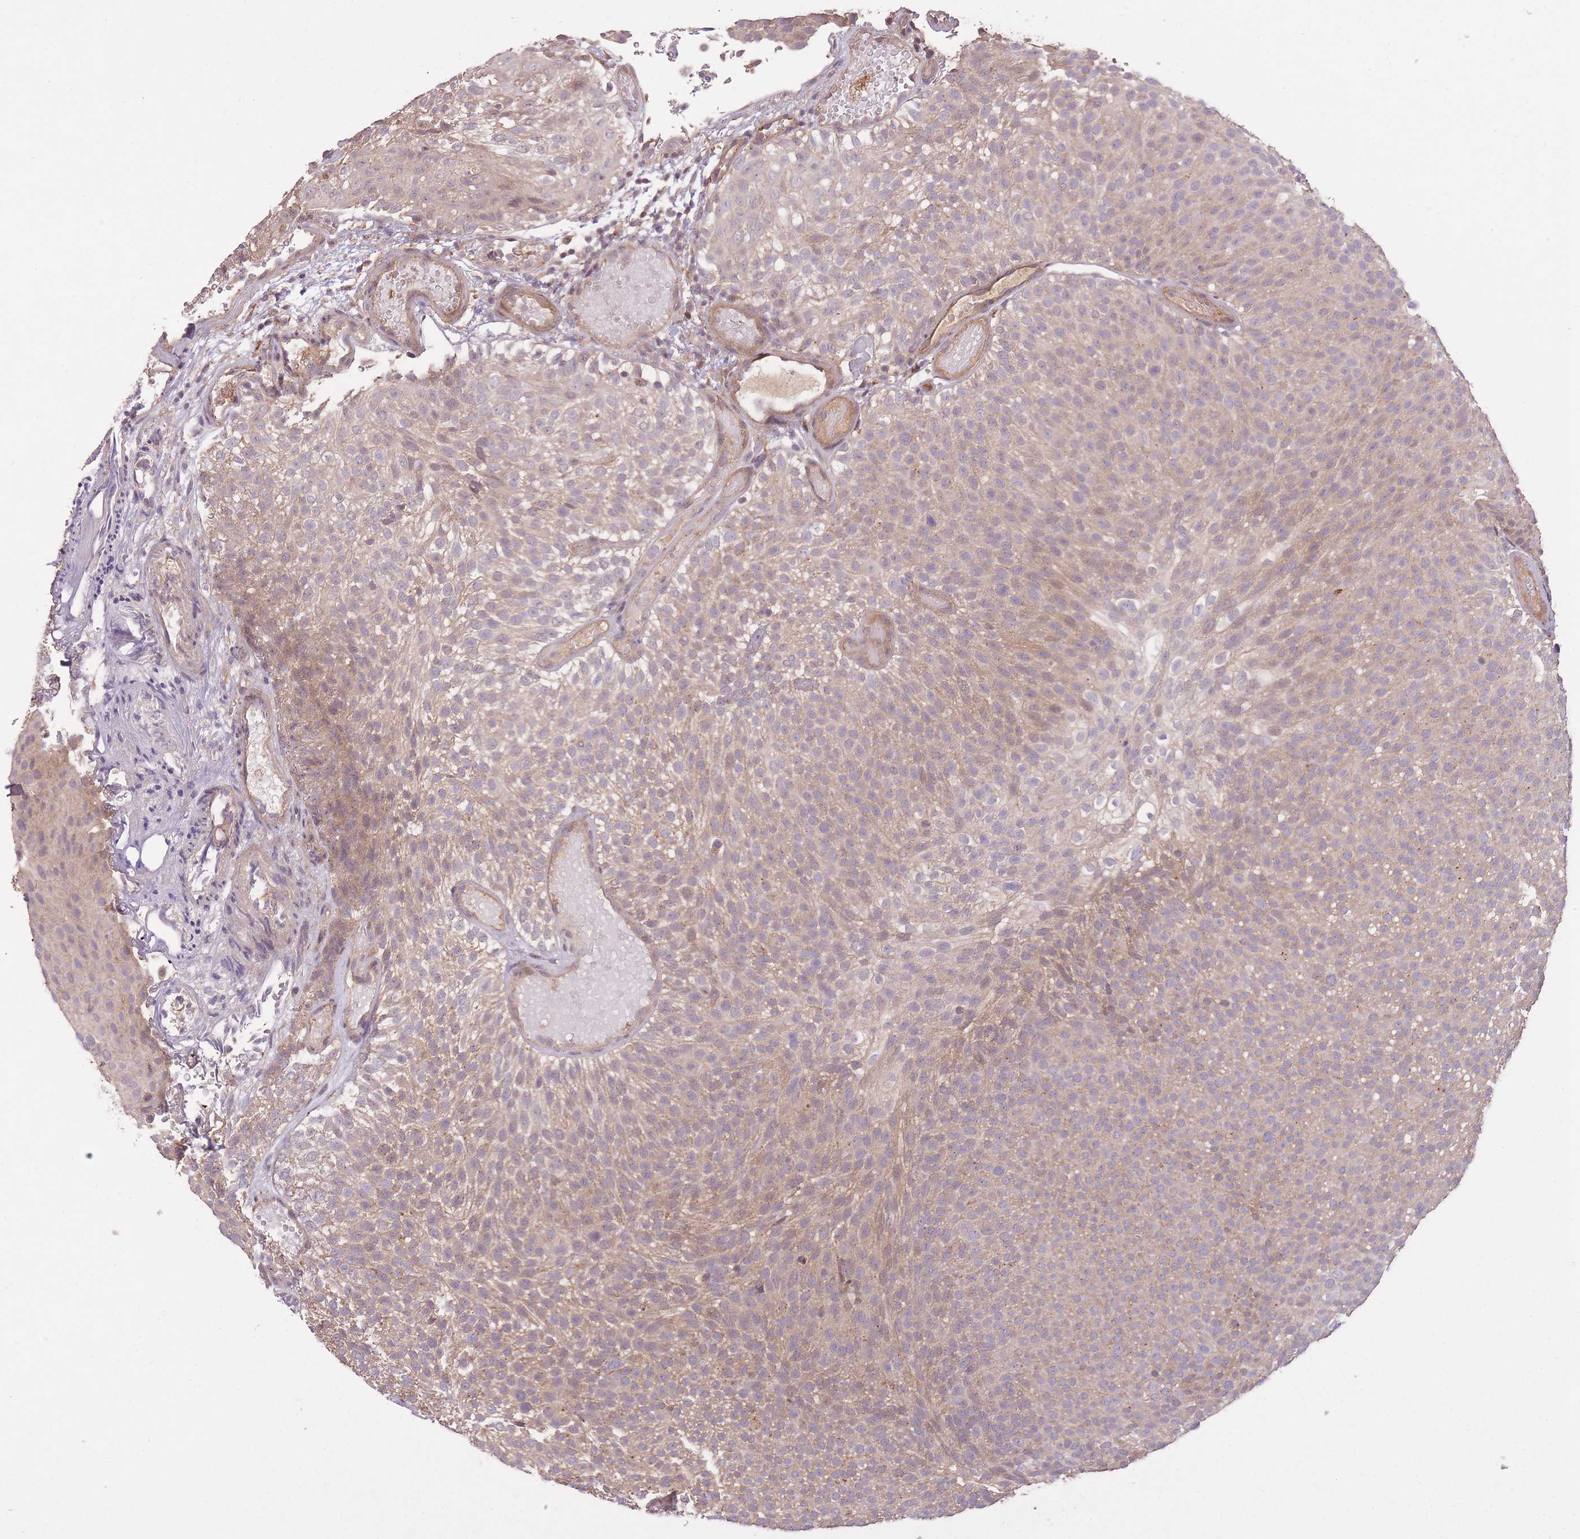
{"staining": {"intensity": "weak", "quantity": "25%-75%", "location": "cytoplasmic/membranous"}, "tissue": "urothelial cancer", "cell_type": "Tumor cells", "image_type": "cancer", "snomed": [{"axis": "morphology", "description": "Urothelial carcinoma, Low grade"}, {"axis": "topography", "description": "Urinary bladder"}], "caption": "The immunohistochemical stain highlights weak cytoplasmic/membranous expression in tumor cells of low-grade urothelial carcinoma tissue.", "gene": "POLR3F", "patient": {"sex": "male", "age": 78}}